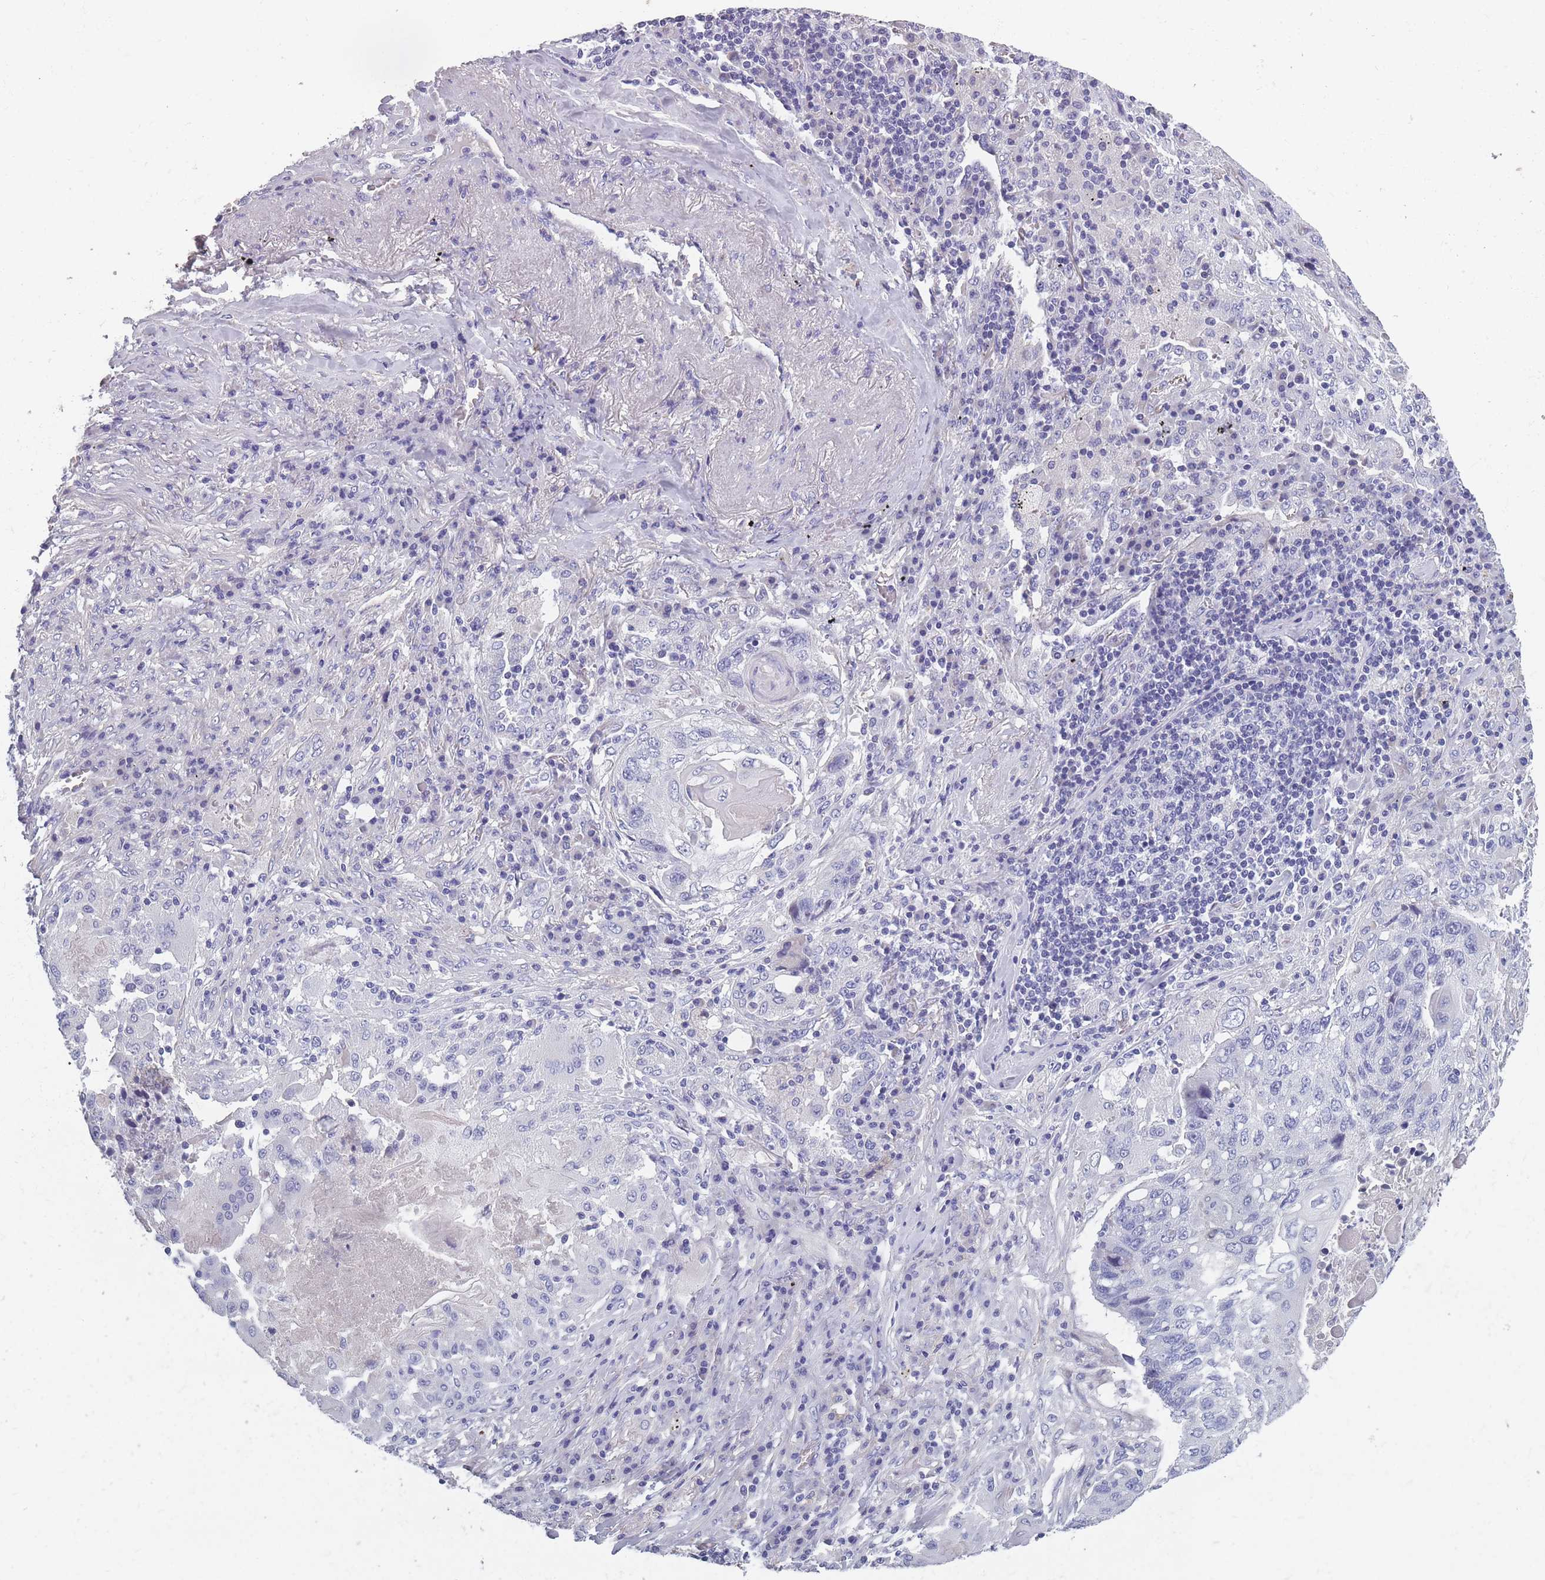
{"staining": {"intensity": "negative", "quantity": "none", "location": "none"}, "tissue": "lung cancer", "cell_type": "Tumor cells", "image_type": "cancer", "snomed": [{"axis": "morphology", "description": "Squamous cell carcinoma, NOS"}, {"axis": "topography", "description": "Lung"}], "caption": "Tumor cells are negative for brown protein staining in lung squamous cell carcinoma.", "gene": "OR4C5", "patient": {"sex": "female", "age": 63}}